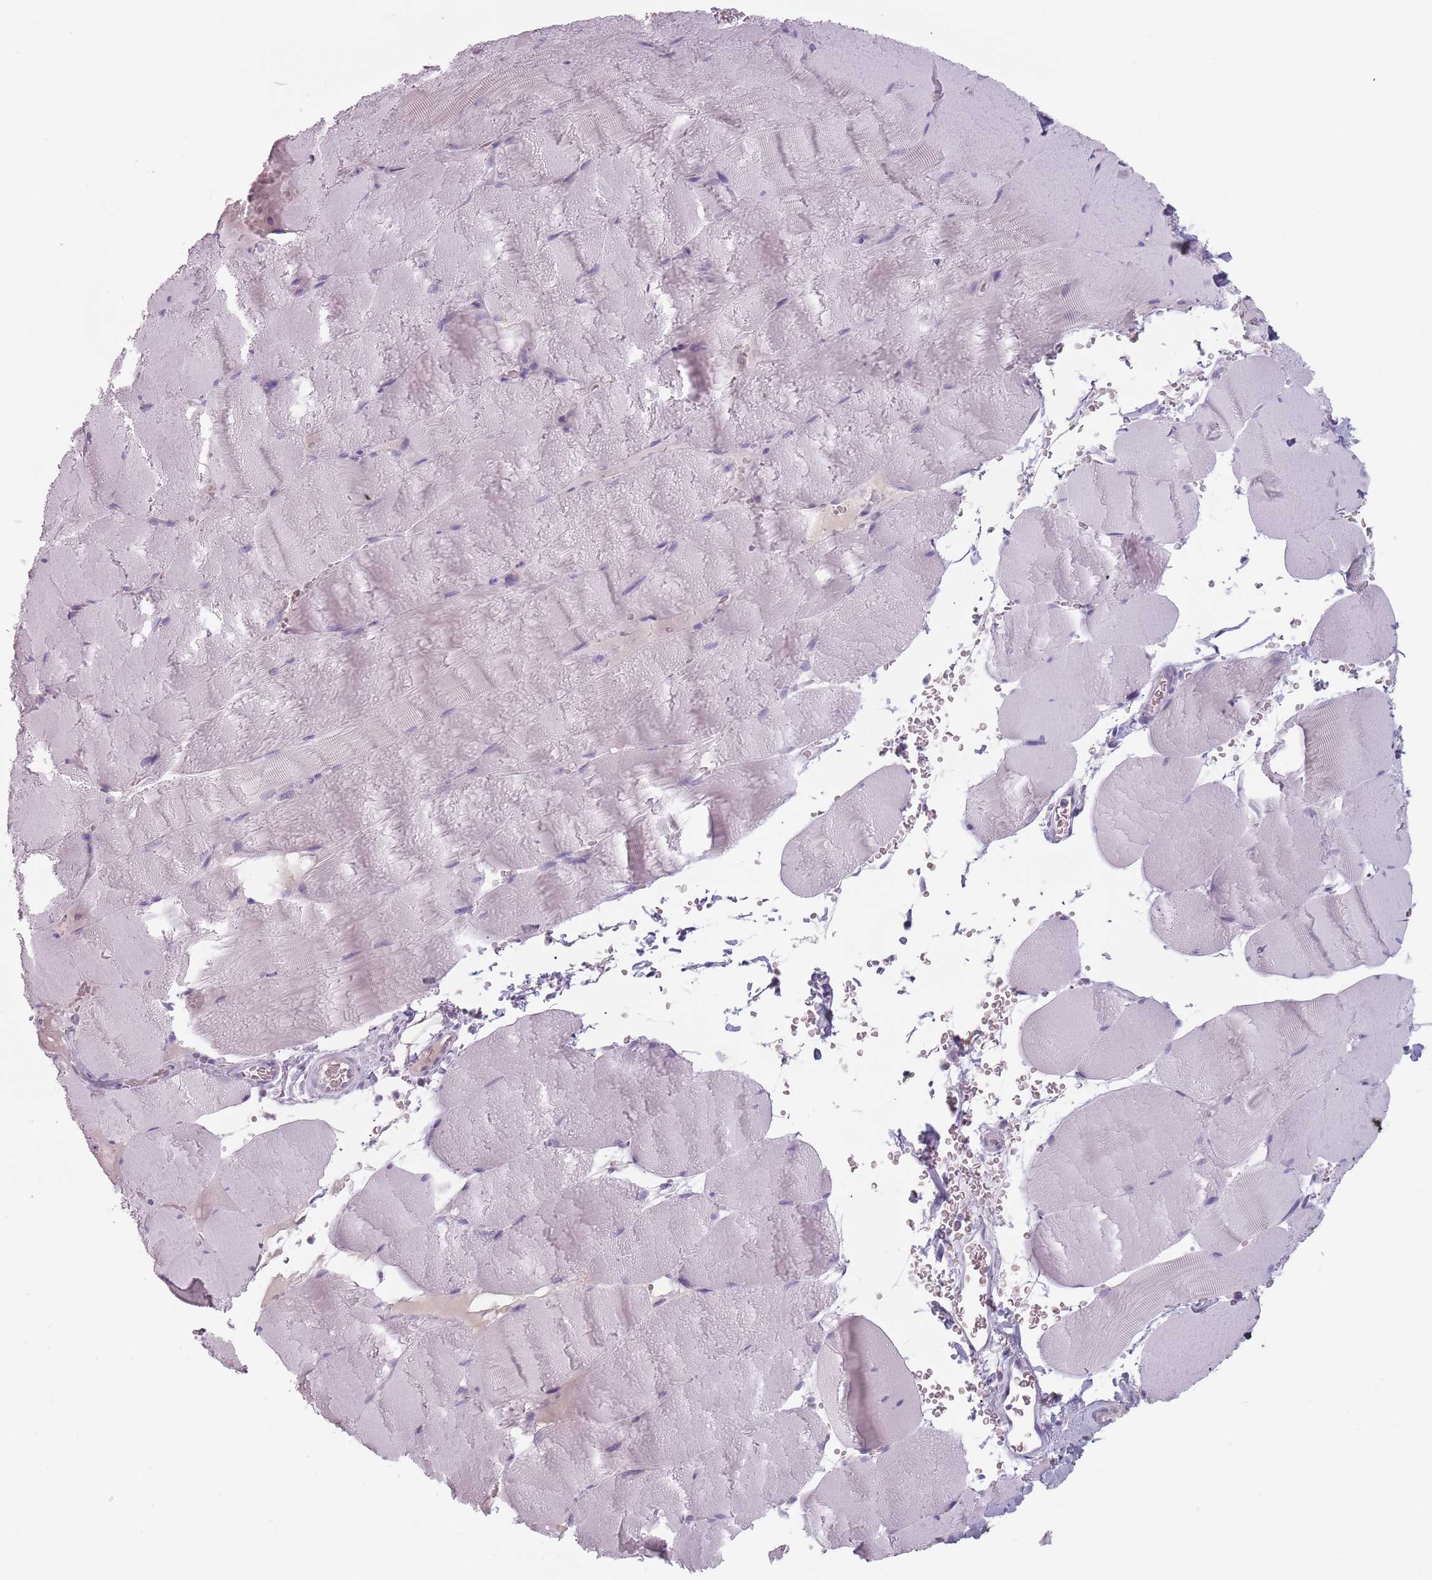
{"staining": {"intensity": "negative", "quantity": "none", "location": "none"}, "tissue": "skeletal muscle", "cell_type": "Myocytes", "image_type": "normal", "snomed": [{"axis": "morphology", "description": "Normal tissue, NOS"}, {"axis": "topography", "description": "Skeletal muscle"}, {"axis": "topography", "description": "Head-Neck"}], "caption": "High power microscopy photomicrograph of an immunohistochemistry image of unremarkable skeletal muscle, revealing no significant expression in myocytes. (DAB immunohistochemistry (IHC), high magnification).", "gene": "CEP19", "patient": {"sex": "male", "age": 66}}